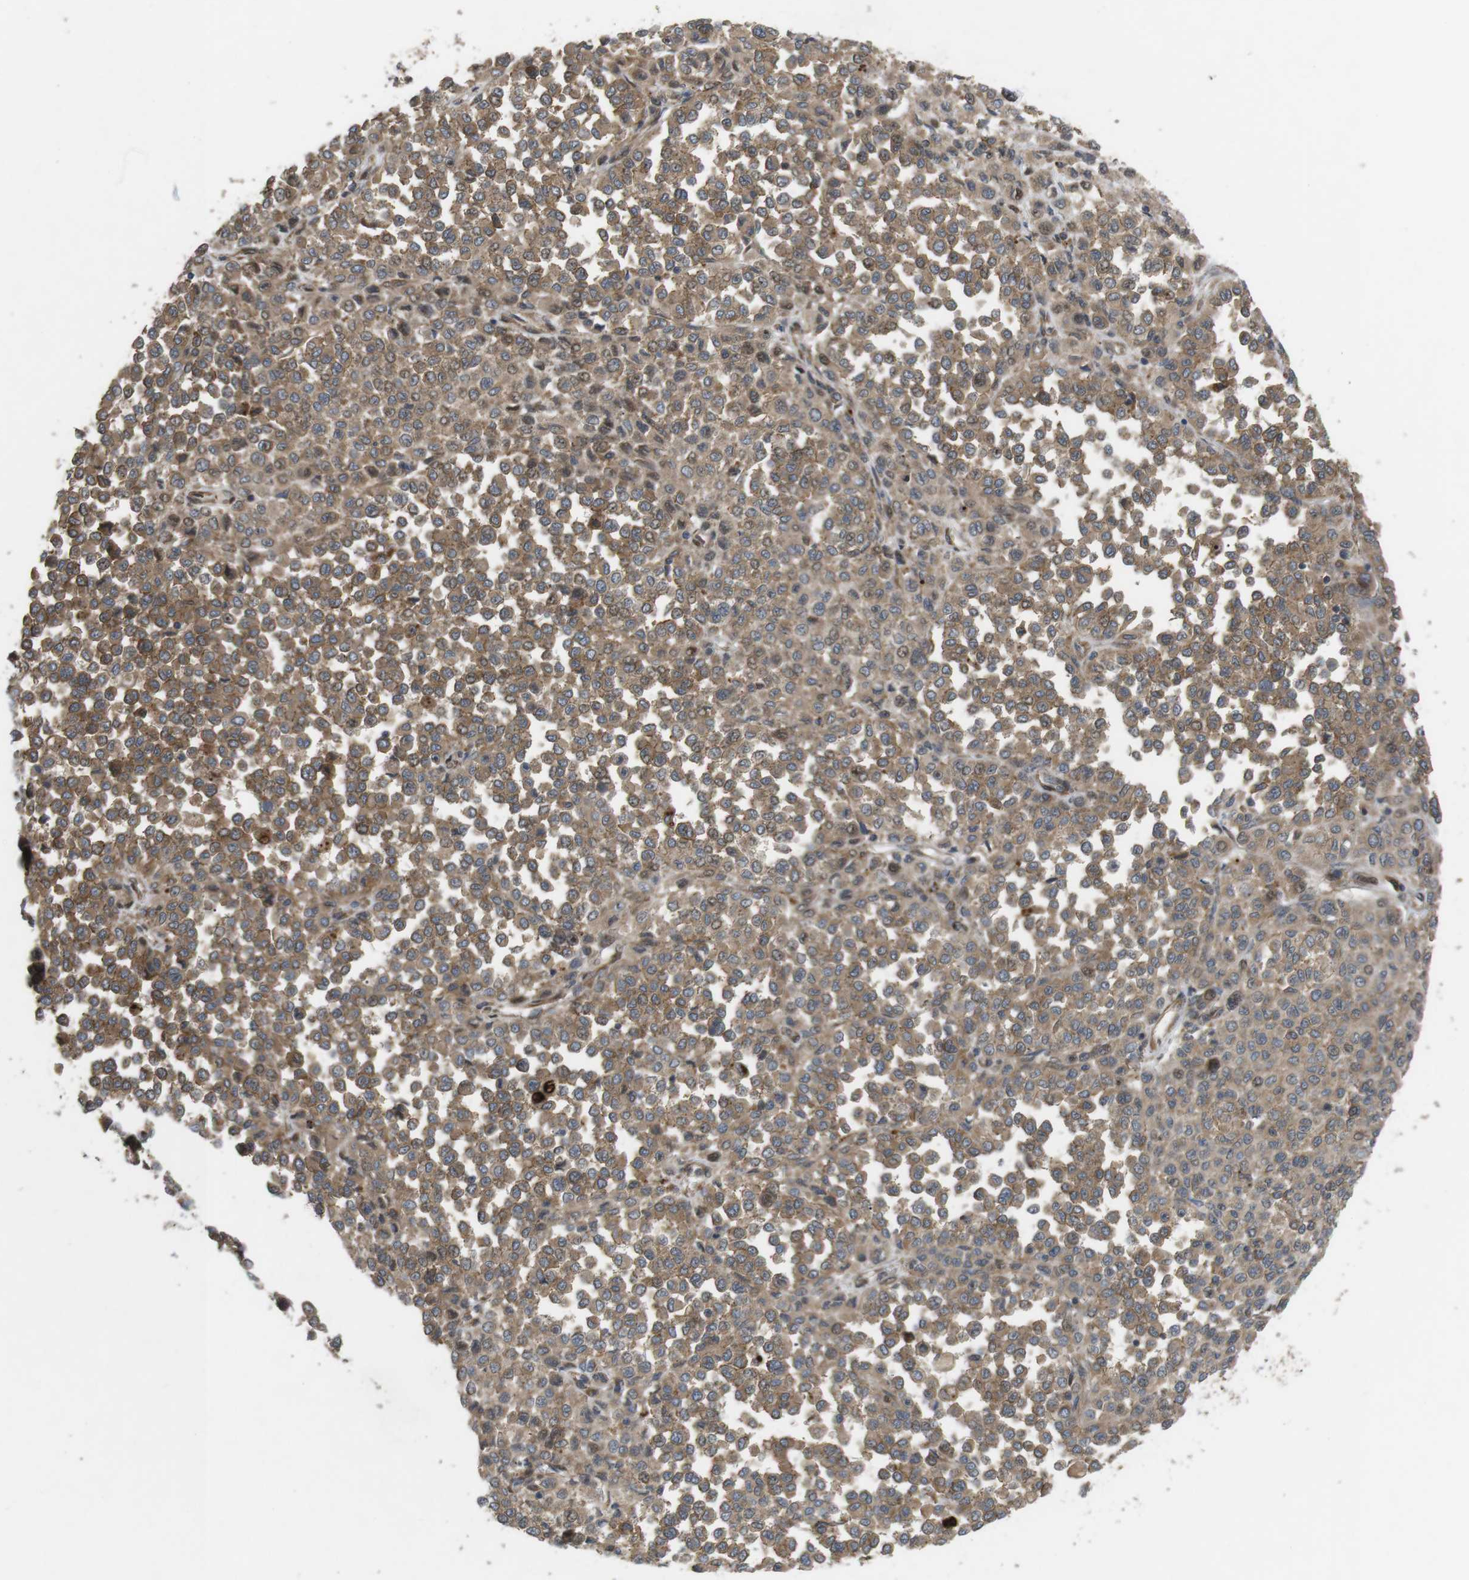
{"staining": {"intensity": "moderate", "quantity": ">75%", "location": "cytoplasmic/membranous"}, "tissue": "melanoma", "cell_type": "Tumor cells", "image_type": "cancer", "snomed": [{"axis": "morphology", "description": "Malignant melanoma, Metastatic site"}, {"axis": "topography", "description": "Pancreas"}], "caption": "Human malignant melanoma (metastatic site) stained with a protein marker shows moderate staining in tumor cells.", "gene": "KANK2", "patient": {"sex": "female", "age": 30}}